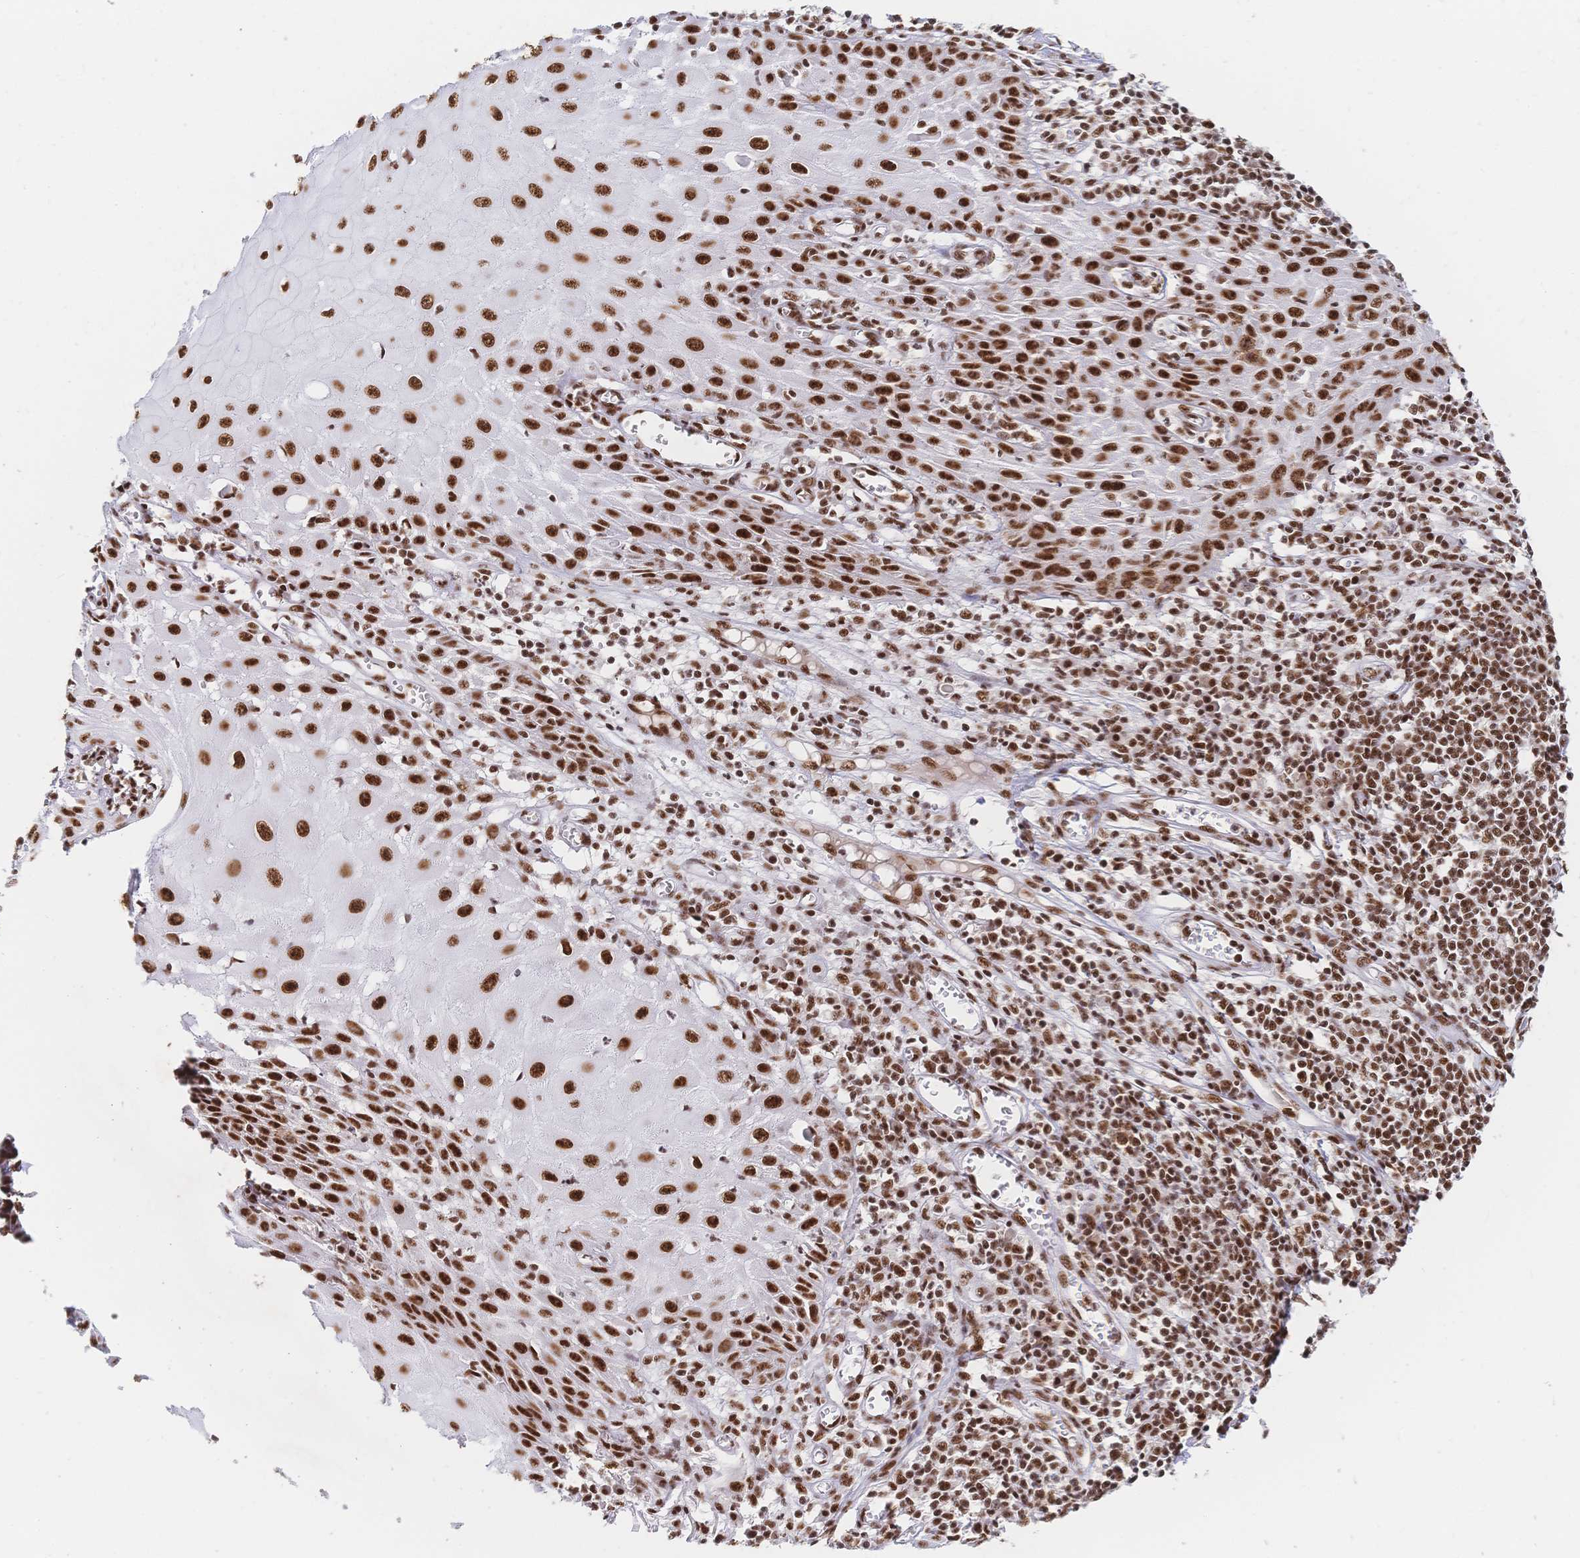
{"staining": {"intensity": "strong", "quantity": ">75%", "location": "nuclear"}, "tissue": "skin cancer", "cell_type": "Tumor cells", "image_type": "cancer", "snomed": [{"axis": "morphology", "description": "Squamous cell carcinoma, NOS"}, {"axis": "topography", "description": "Skin"}], "caption": "This is a photomicrograph of IHC staining of squamous cell carcinoma (skin), which shows strong staining in the nuclear of tumor cells.", "gene": "SRSF1", "patient": {"sex": "female", "age": 73}}